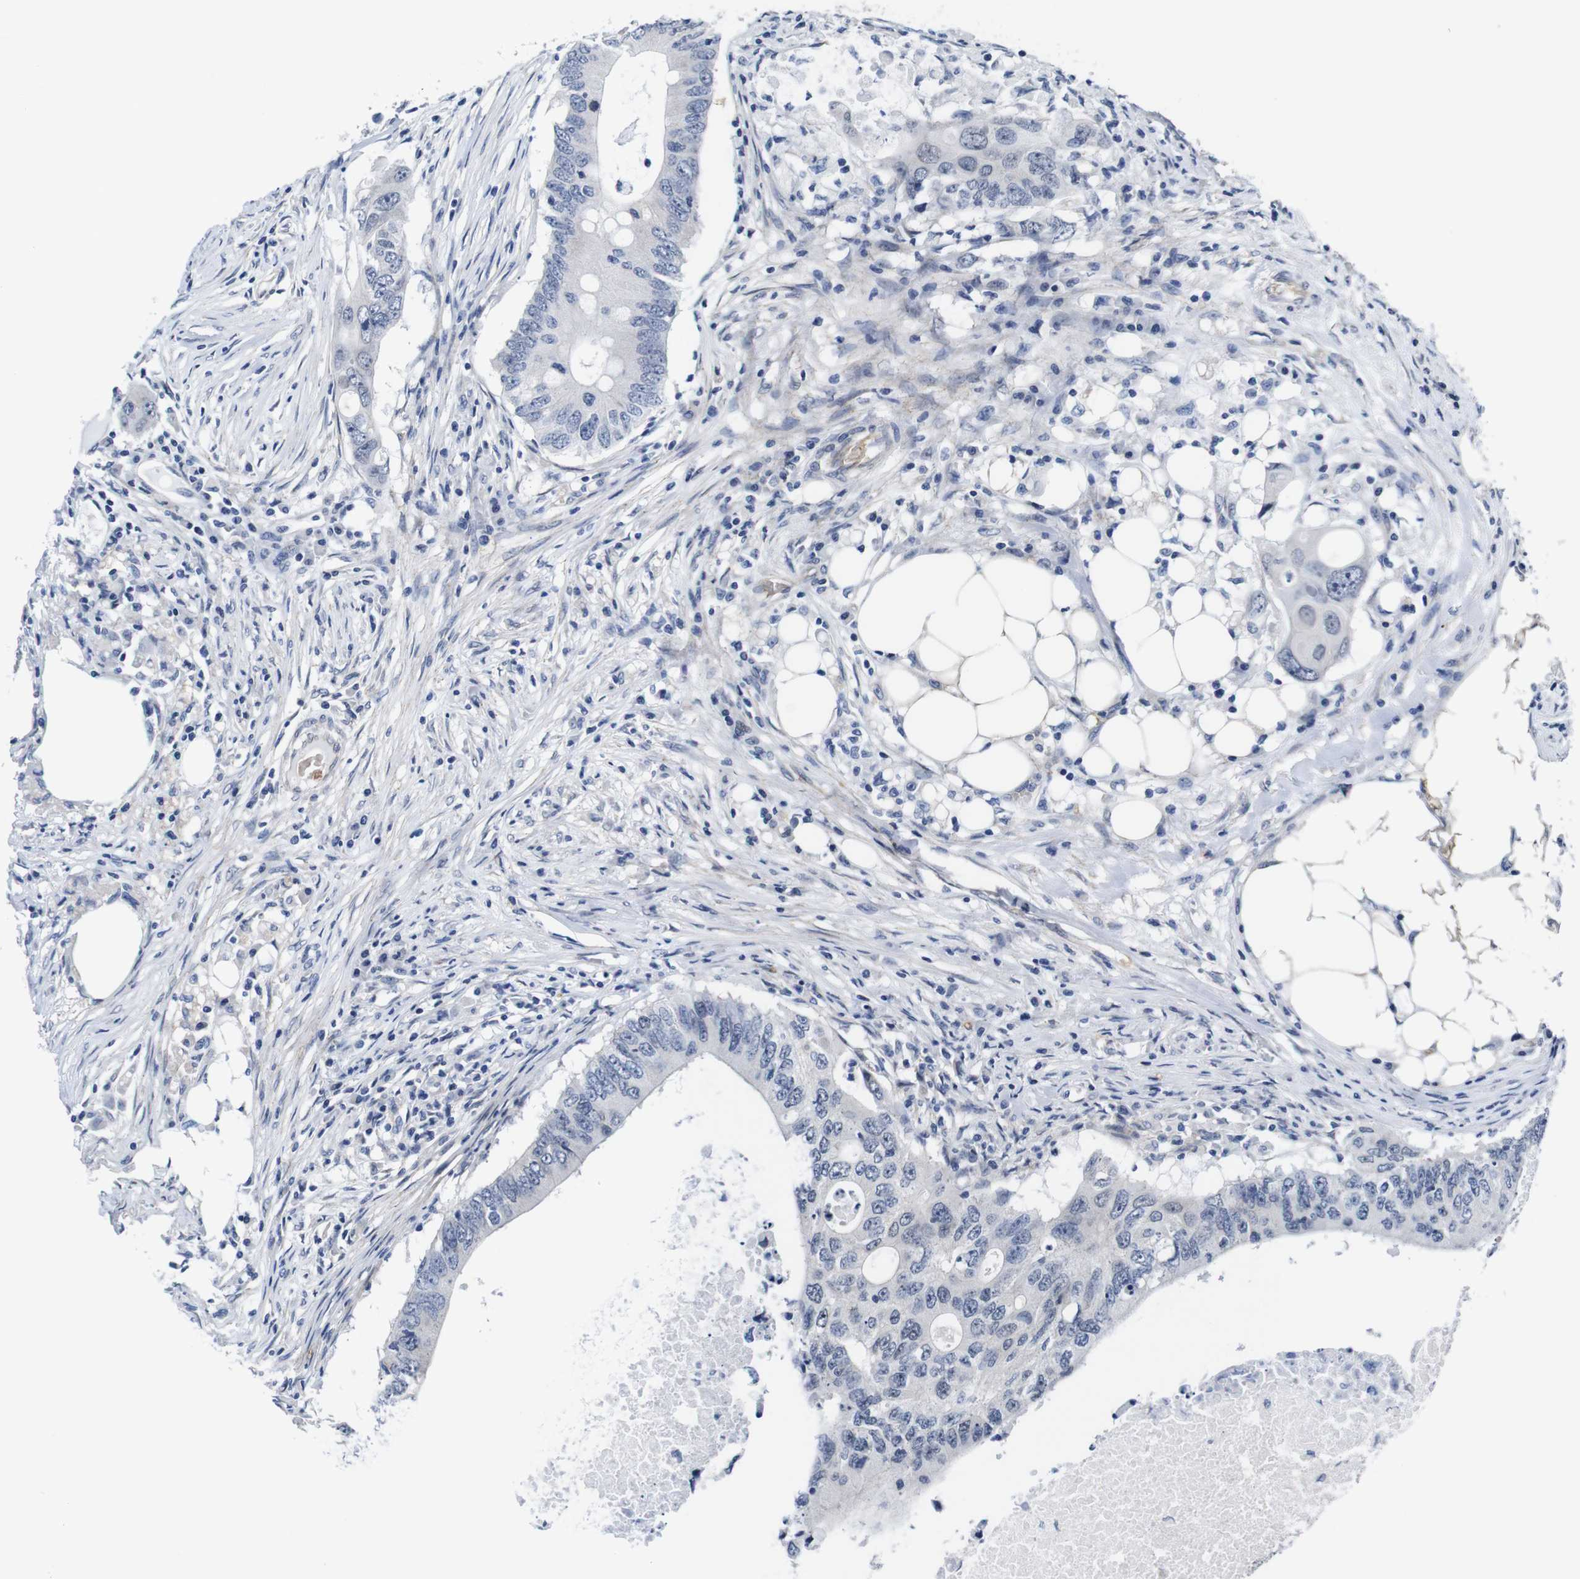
{"staining": {"intensity": "negative", "quantity": "none", "location": "none"}, "tissue": "colorectal cancer", "cell_type": "Tumor cells", "image_type": "cancer", "snomed": [{"axis": "morphology", "description": "Adenocarcinoma, NOS"}, {"axis": "topography", "description": "Colon"}], "caption": "Photomicrograph shows no protein positivity in tumor cells of colorectal adenocarcinoma tissue.", "gene": "SOCS3", "patient": {"sex": "male", "age": 71}}